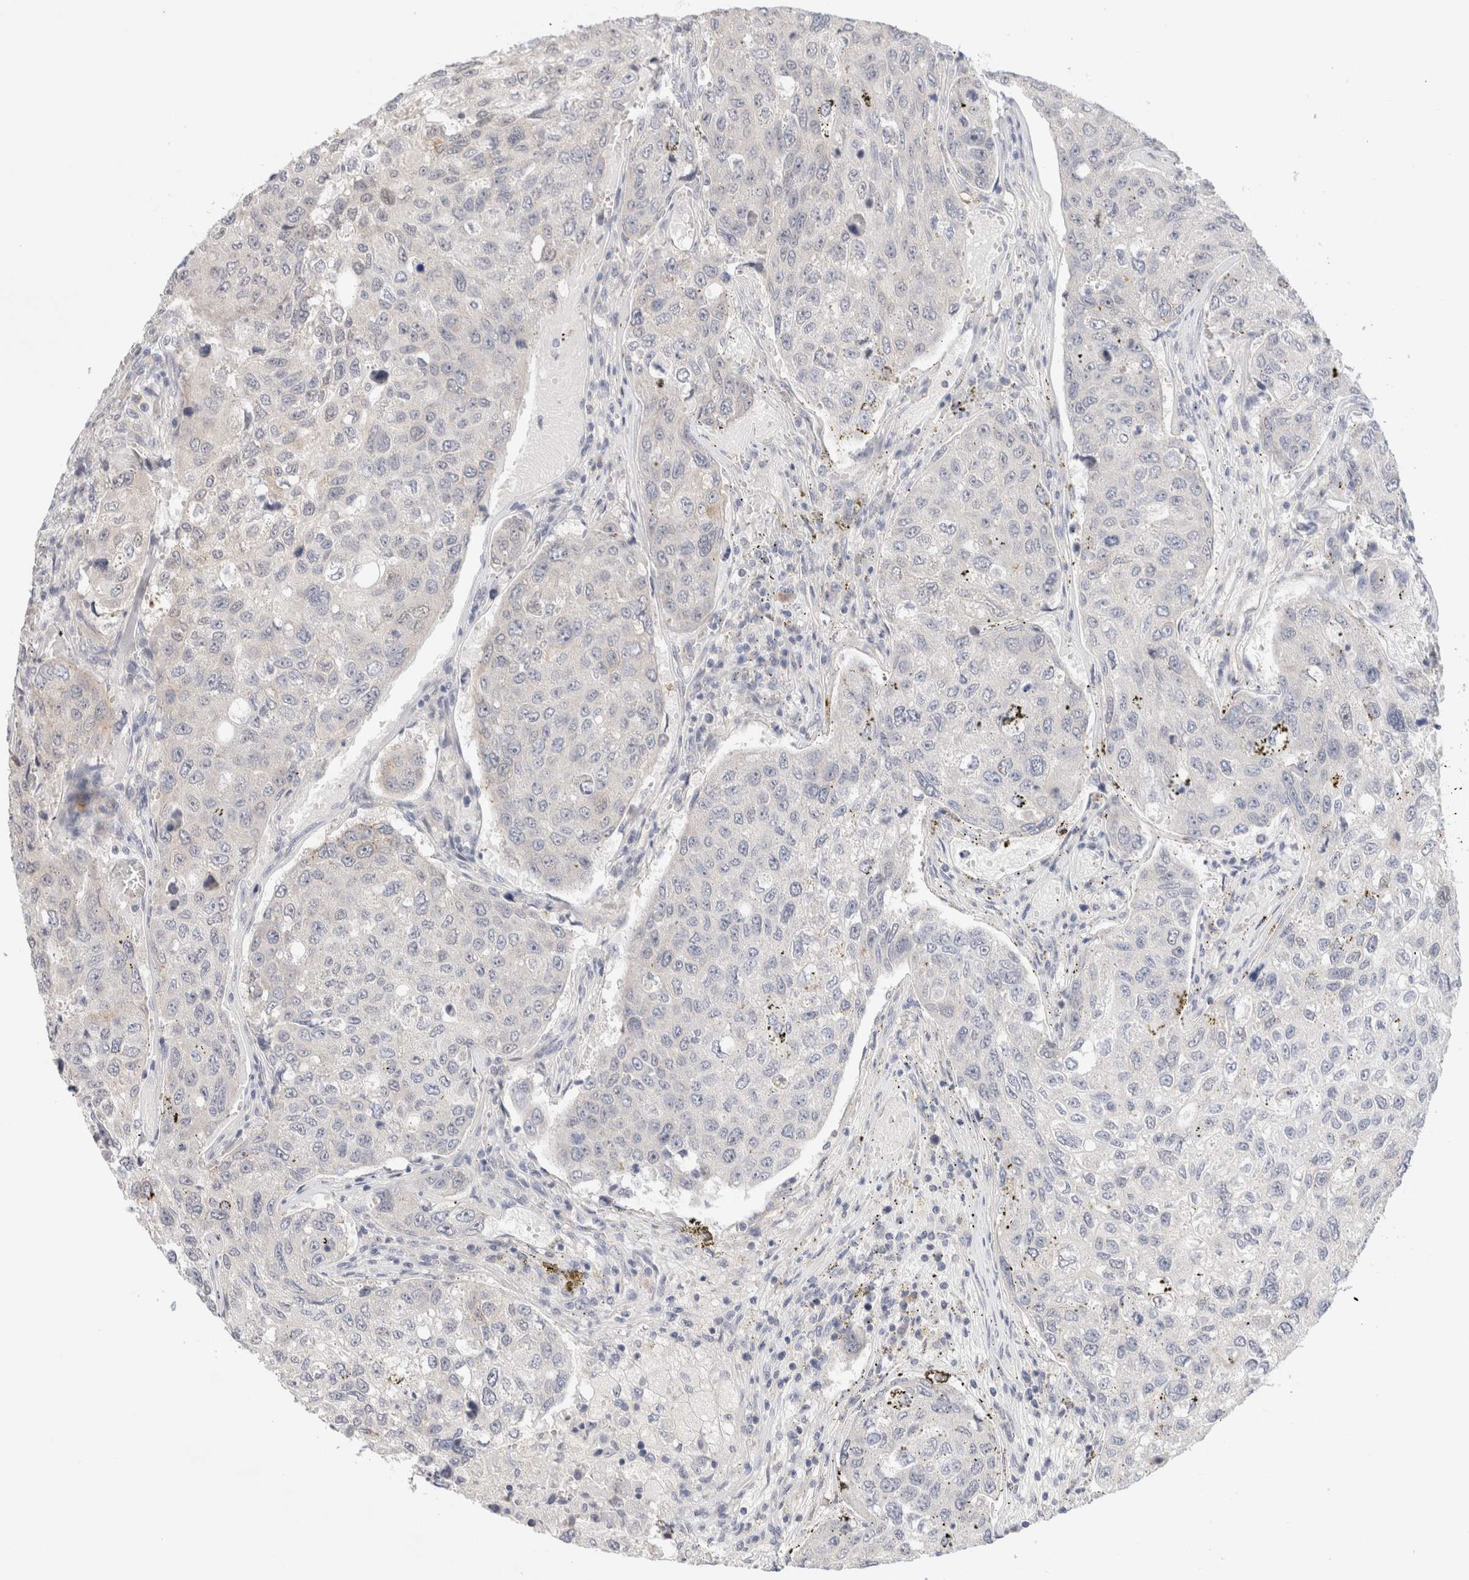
{"staining": {"intensity": "weak", "quantity": "<25%", "location": "cytoplasmic/membranous"}, "tissue": "urothelial cancer", "cell_type": "Tumor cells", "image_type": "cancer", "snomed": [{"axis": "morphology", "description": "Urothelial carcinoma, High grade"}, {"axis": "topography", "description": "Lymph node"}, {"axis": "topography", "description": "Urinary bladder"}], "caption": "IHC image of neoplastic tissue: urothelial carcinoma (high-grade) stained with DAB demonstrates no significant protein expression in tumor cells.", "gene": "SPRTN", "patient": {"sex": "male", "age": 51}}